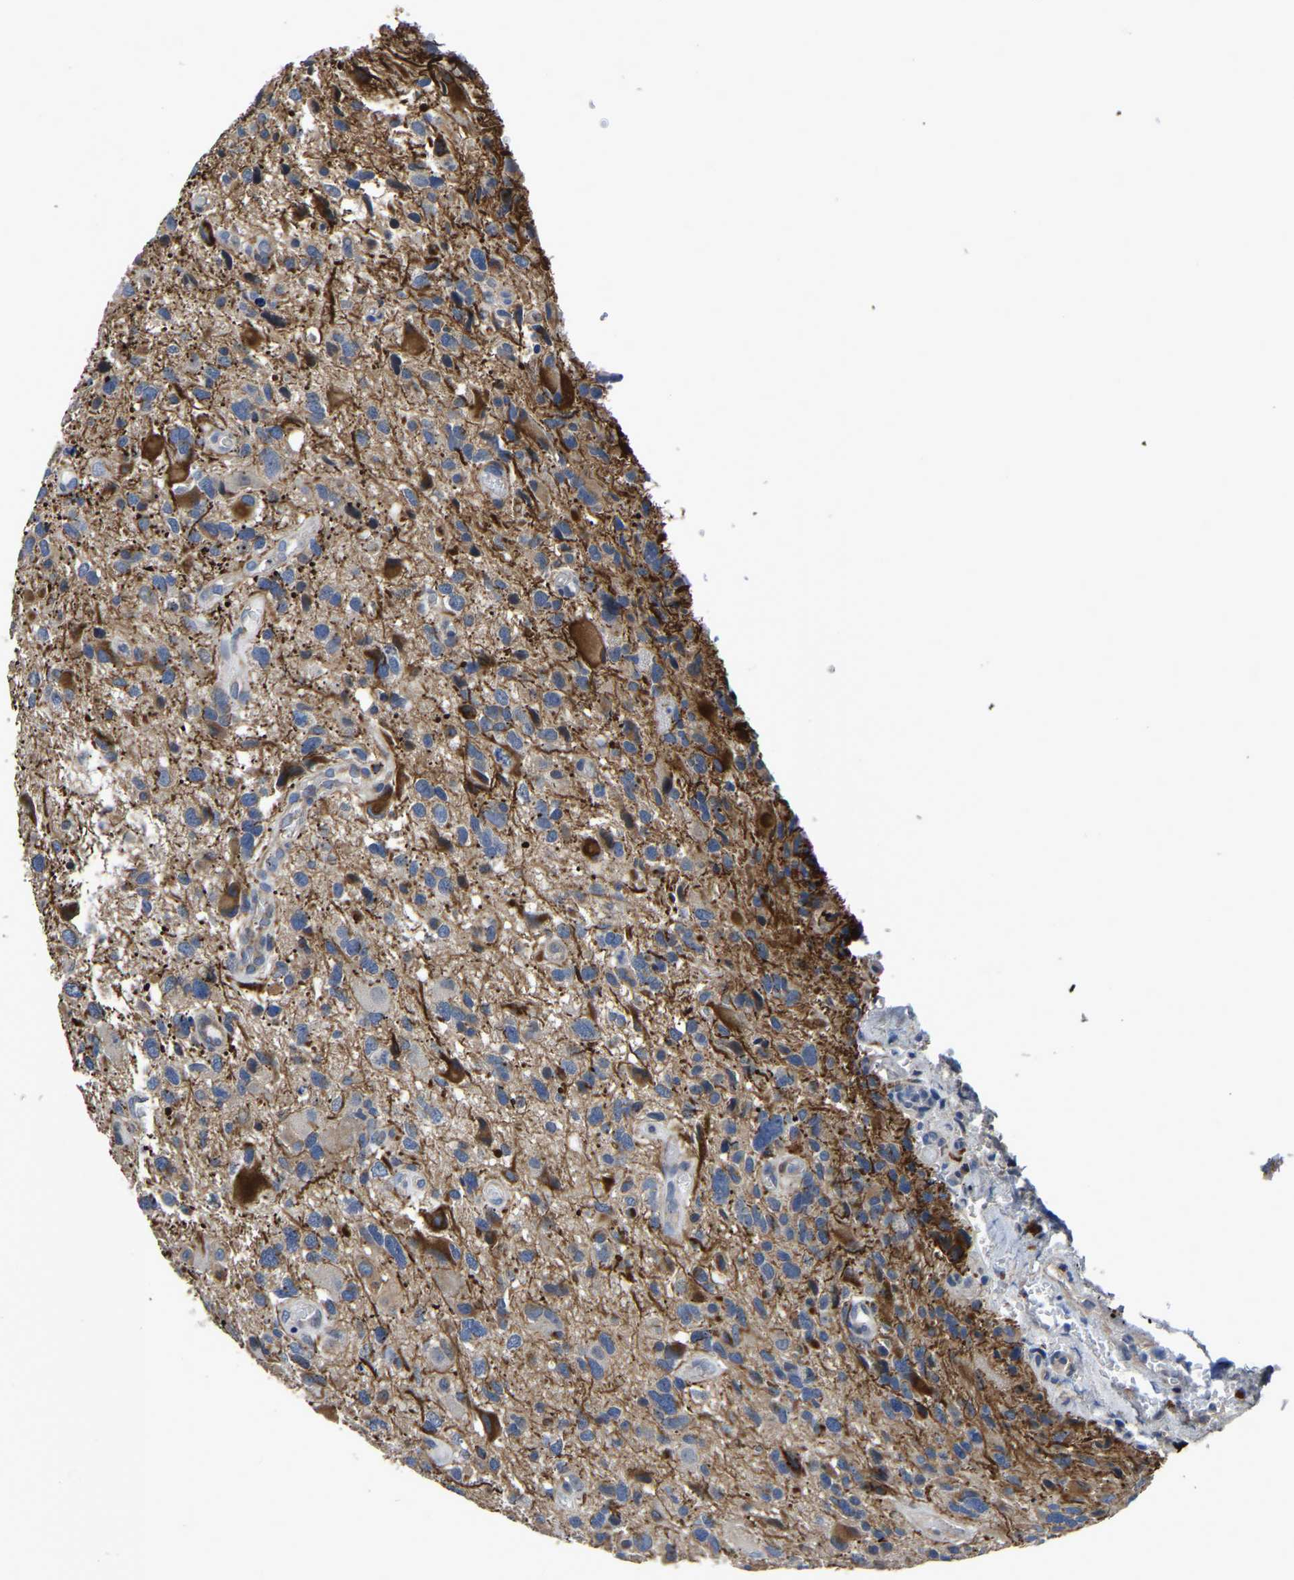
{"staining": {"intensity": "strong", "quantity": "<25%", "location": "cytoplasmic/membranous"}, "tissue": "glioma", "cell_type": "Tumor cells", "image_type": "cancer", "snomed": [{"axis": "morphology", "description": "Glioma, malignant, High grade"}, {"axis": "topography", "description": "Brain"}], "caption": "Approximately <25% of tumor cells in human glioma show strong cytoplasmic/membranous protein positivity as visualized by brown immunohistochemical staining.", "gene": "PDLIM7", "patient": {"sex": "male", "age": 33}}